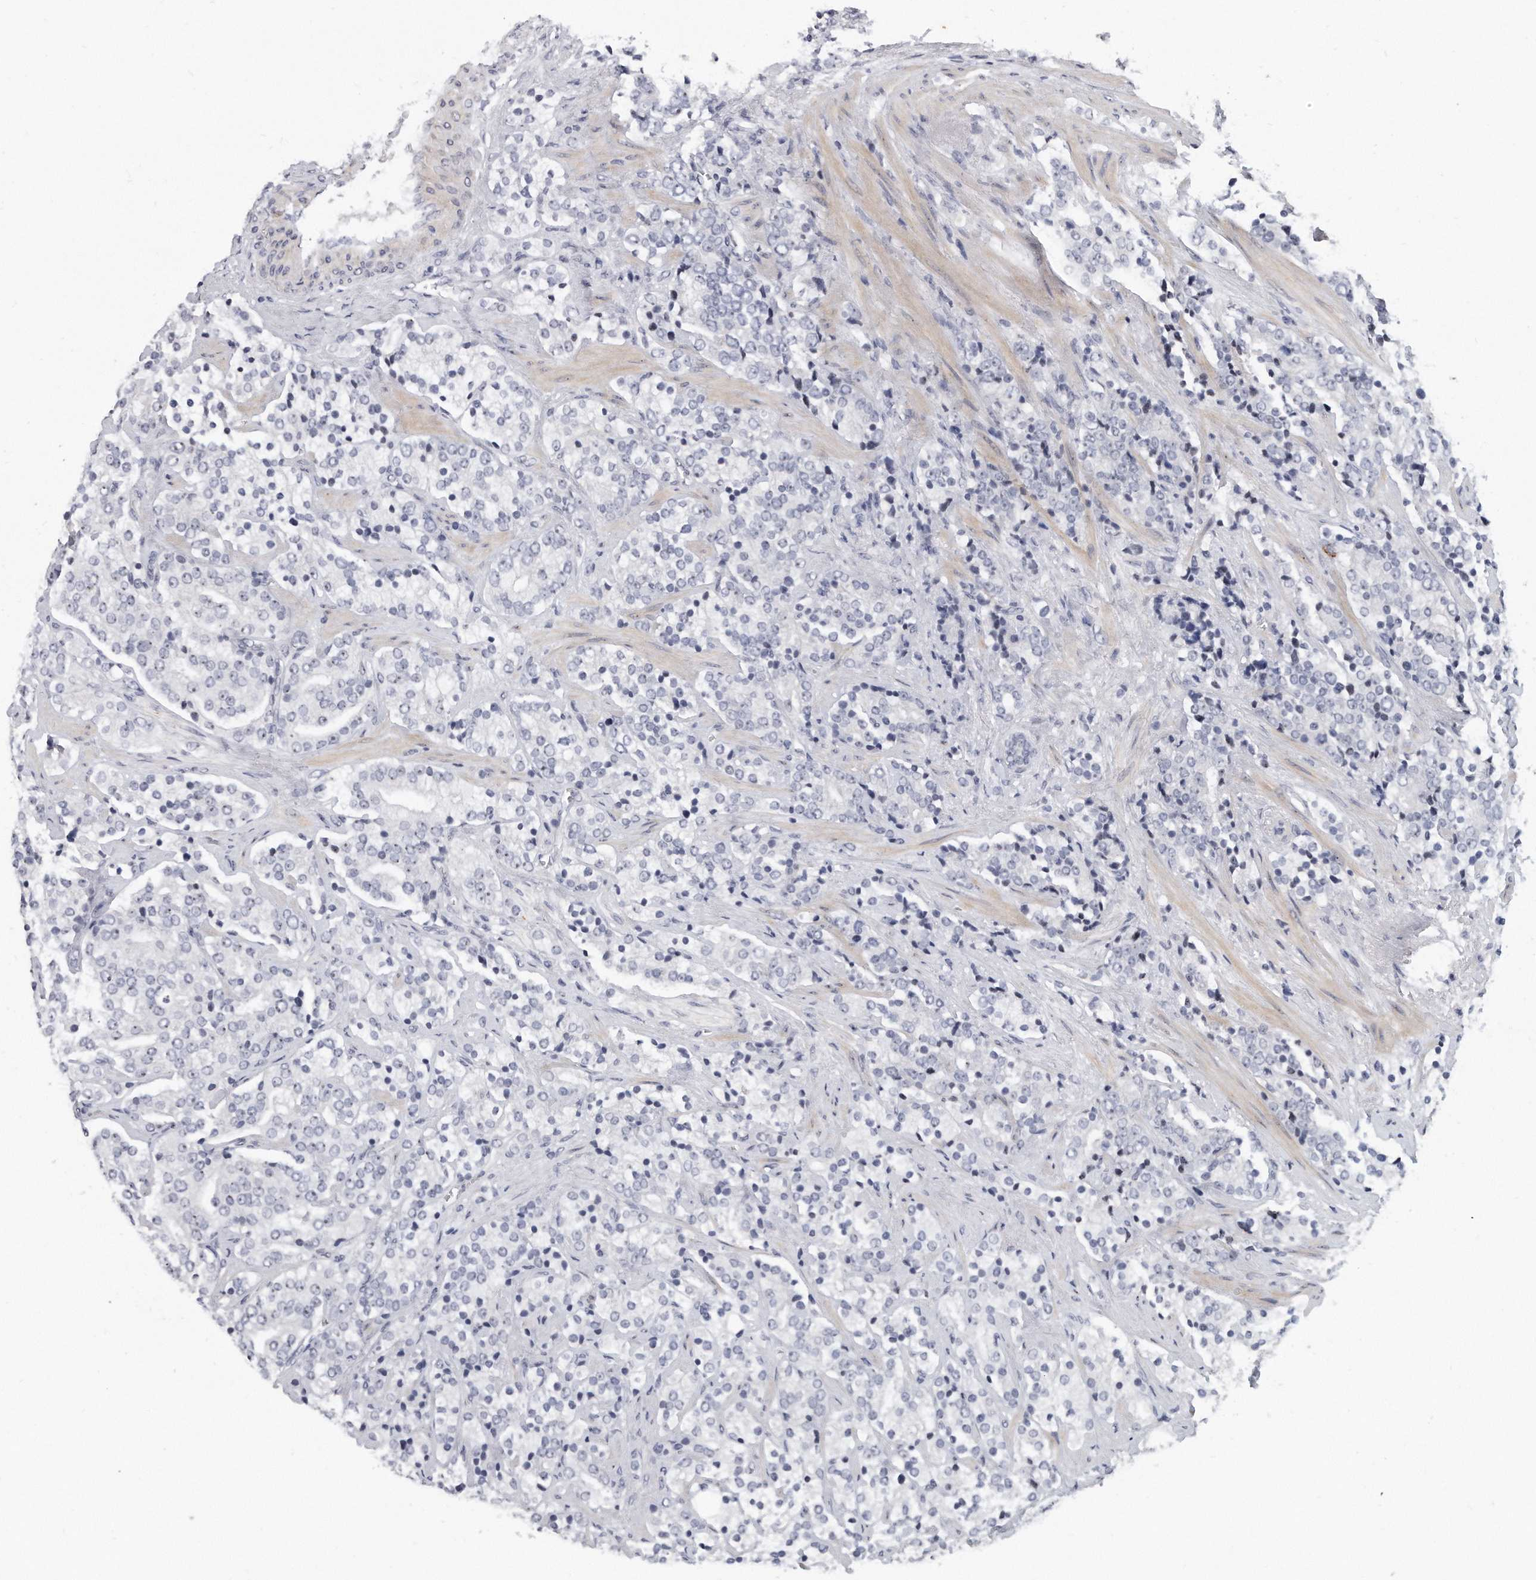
{"staining": {"intensity": "negative", "quantity": "none", "location": "none"}, "tissue": "prostate cancer", "cell_type": "Tumor cells", "image_type": "cancer", "snomed": [{"axis": "morphology", "description": "Adenocarcinoma, High grade"}, {"axis": "topography", "description": "Prostate"}], "caption": "A high-resolution image shows immunohistochemistry (IHC) staining of adenocarcinoma (high-grade) (prostate), which displays no significant expression in tumor cells.", "gene": "TFCP2L1", "patient": {"sex": "male", "age": 71}}